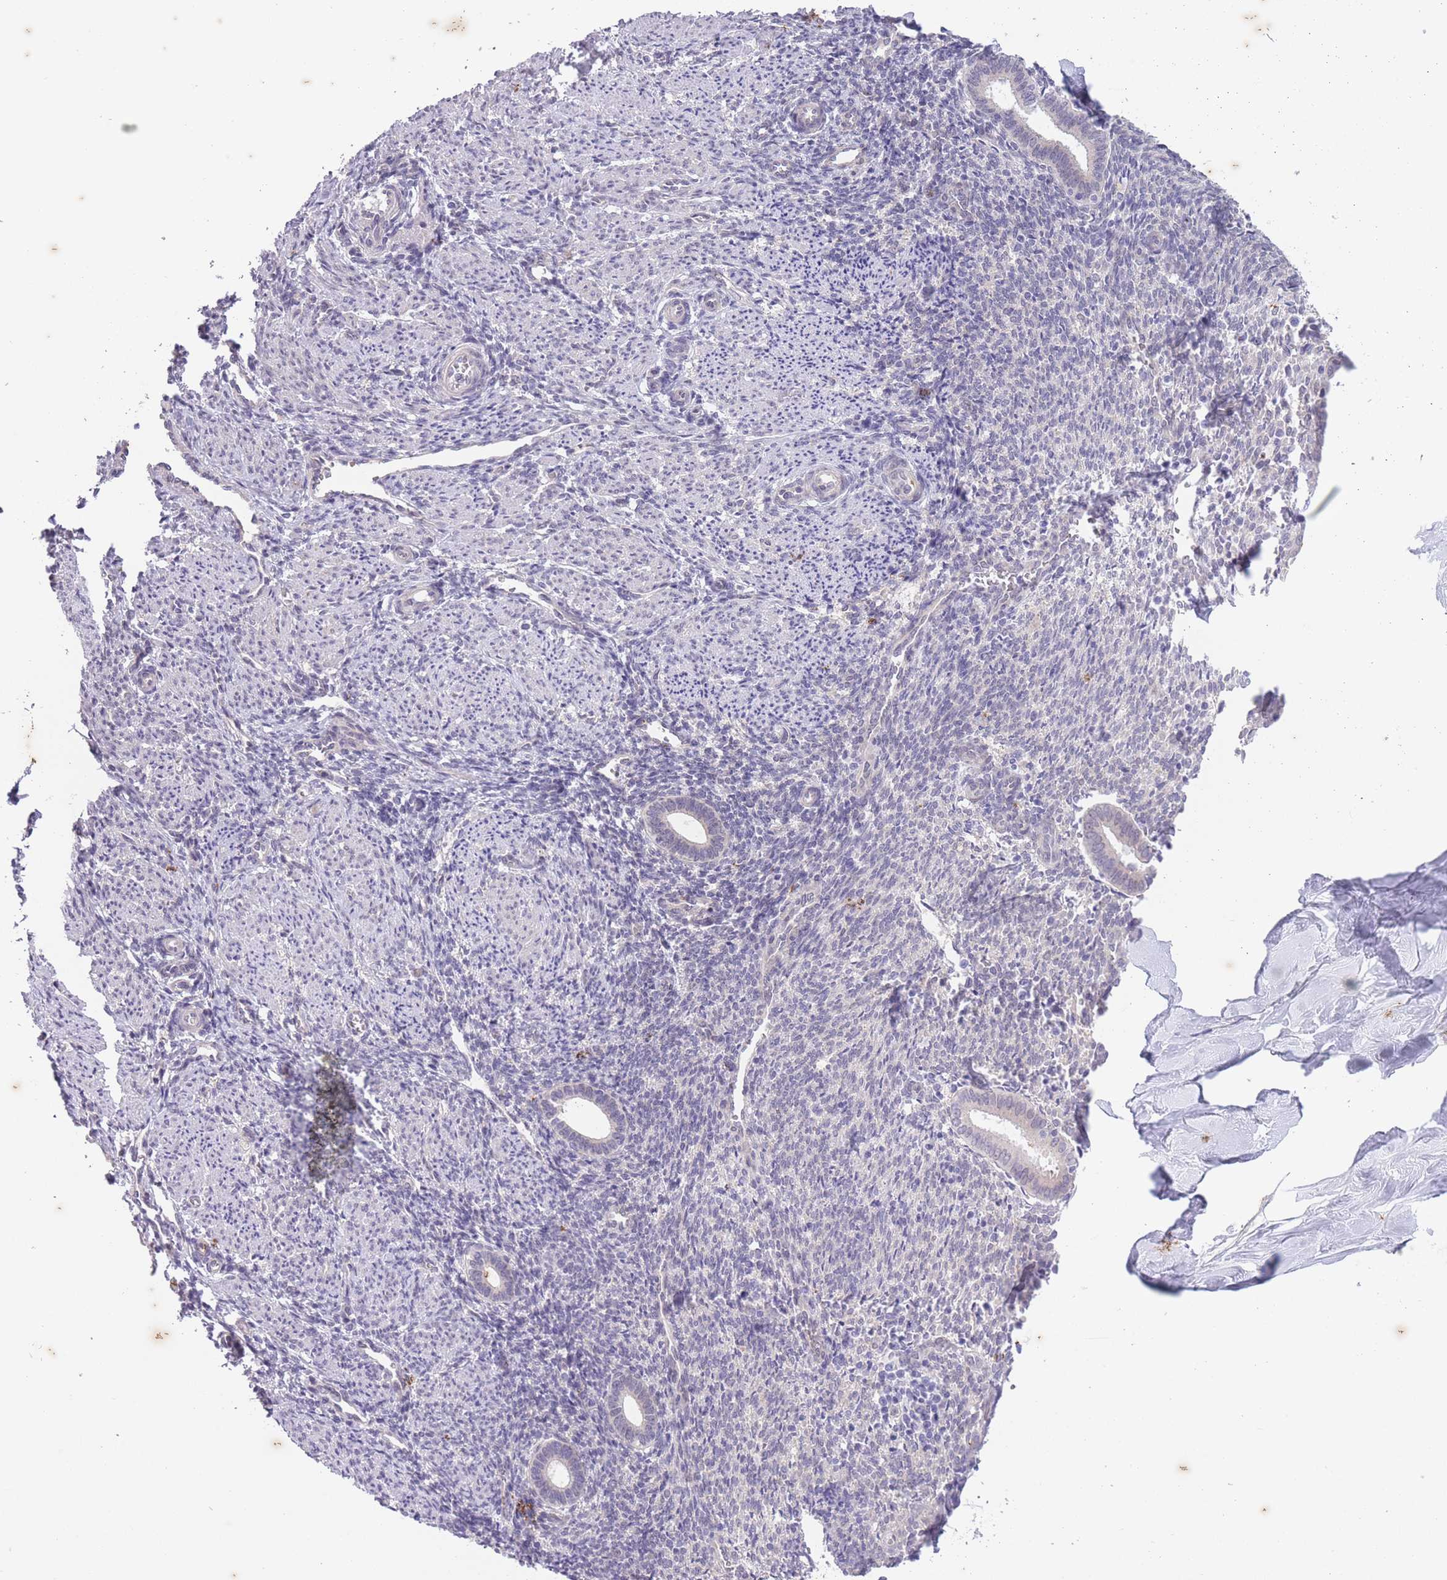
{"staining": {"intensity": "negative", "quantity": "none", "location": "none"}, "tissue": "endometrium", "cell_type": "Cells in endometrial stroma", "image_type": "normal", "snomed": [{"axis": "morphology", "description": "Normal tissue, NOS"}, {"axis": "topography", "description": "Endometrium"}], "caption": "Immunohistochemistry (IHC) of unremarkable human endometrium demonstrates no positivity in cells in endometrial stroma. (Stains: DAB IHC with hematoxylin counter stain, Microscopy: brightfield microscopy at high magnification).", "gene": "ARPIN", "patient": {"sex": "female", "age": 32}}